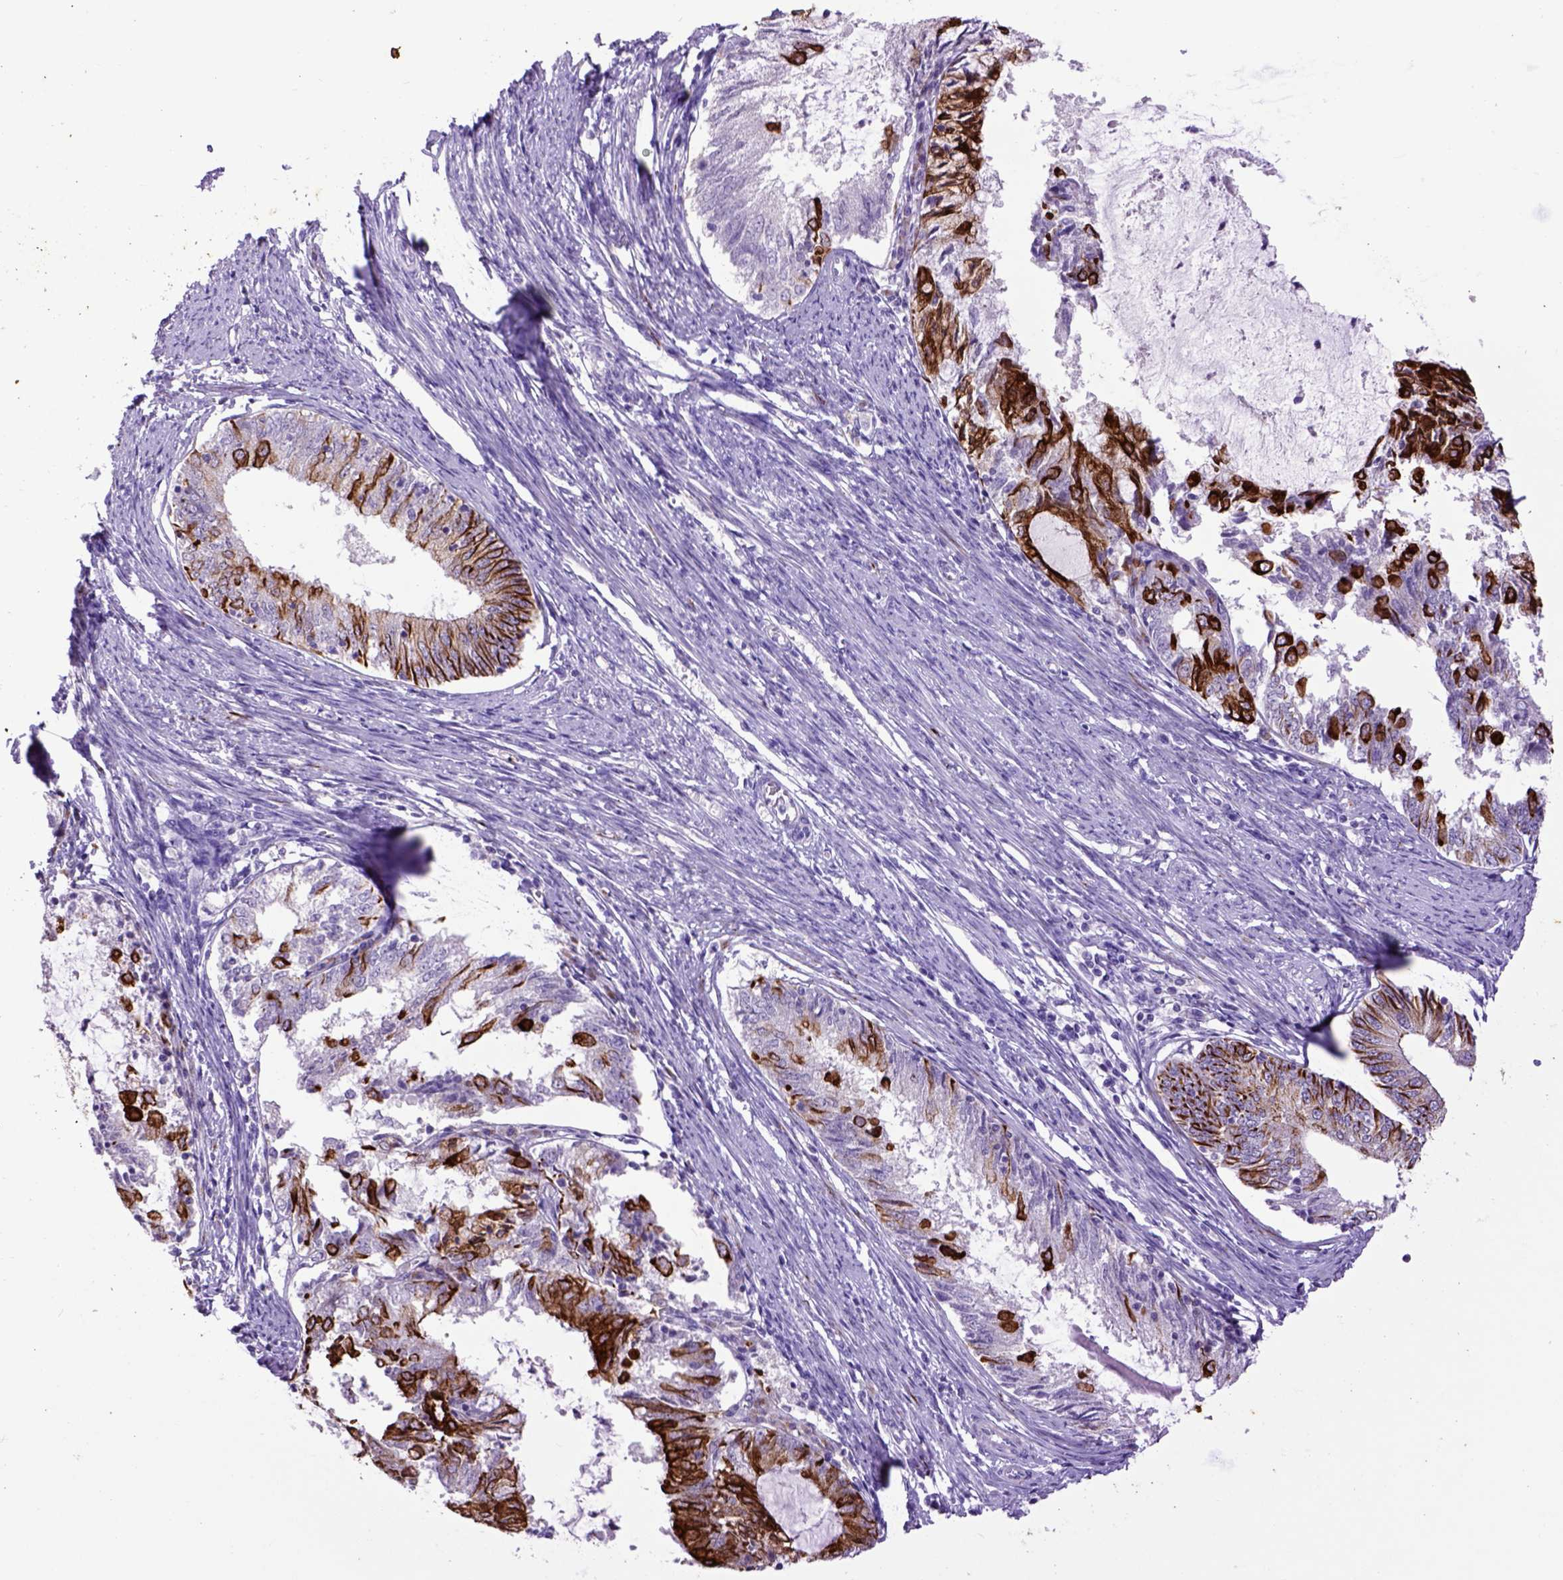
{"staining": {"intensity": "strong", "quantity": "25%-75%", "location": "cytoplasmic/membranous"}, "tissue": "endometrial cancer", "cell_type": "Tumor cells", "image_type": "cancer", "snomed": [{"axis": "morphology", "description": "Adenocarcinoma, NOS"}, {"axis": "topography", "description": "Endometrium"}], "caption": "About 25%-75% of tumor cells in human adenocarcinoma (endometrial) show strong cytoplasmic/membranous protein positivity as visualized by brown immunohistochemical staining.", "gene": "RAB25", "patient": {"sex": "female", "age": 57}}